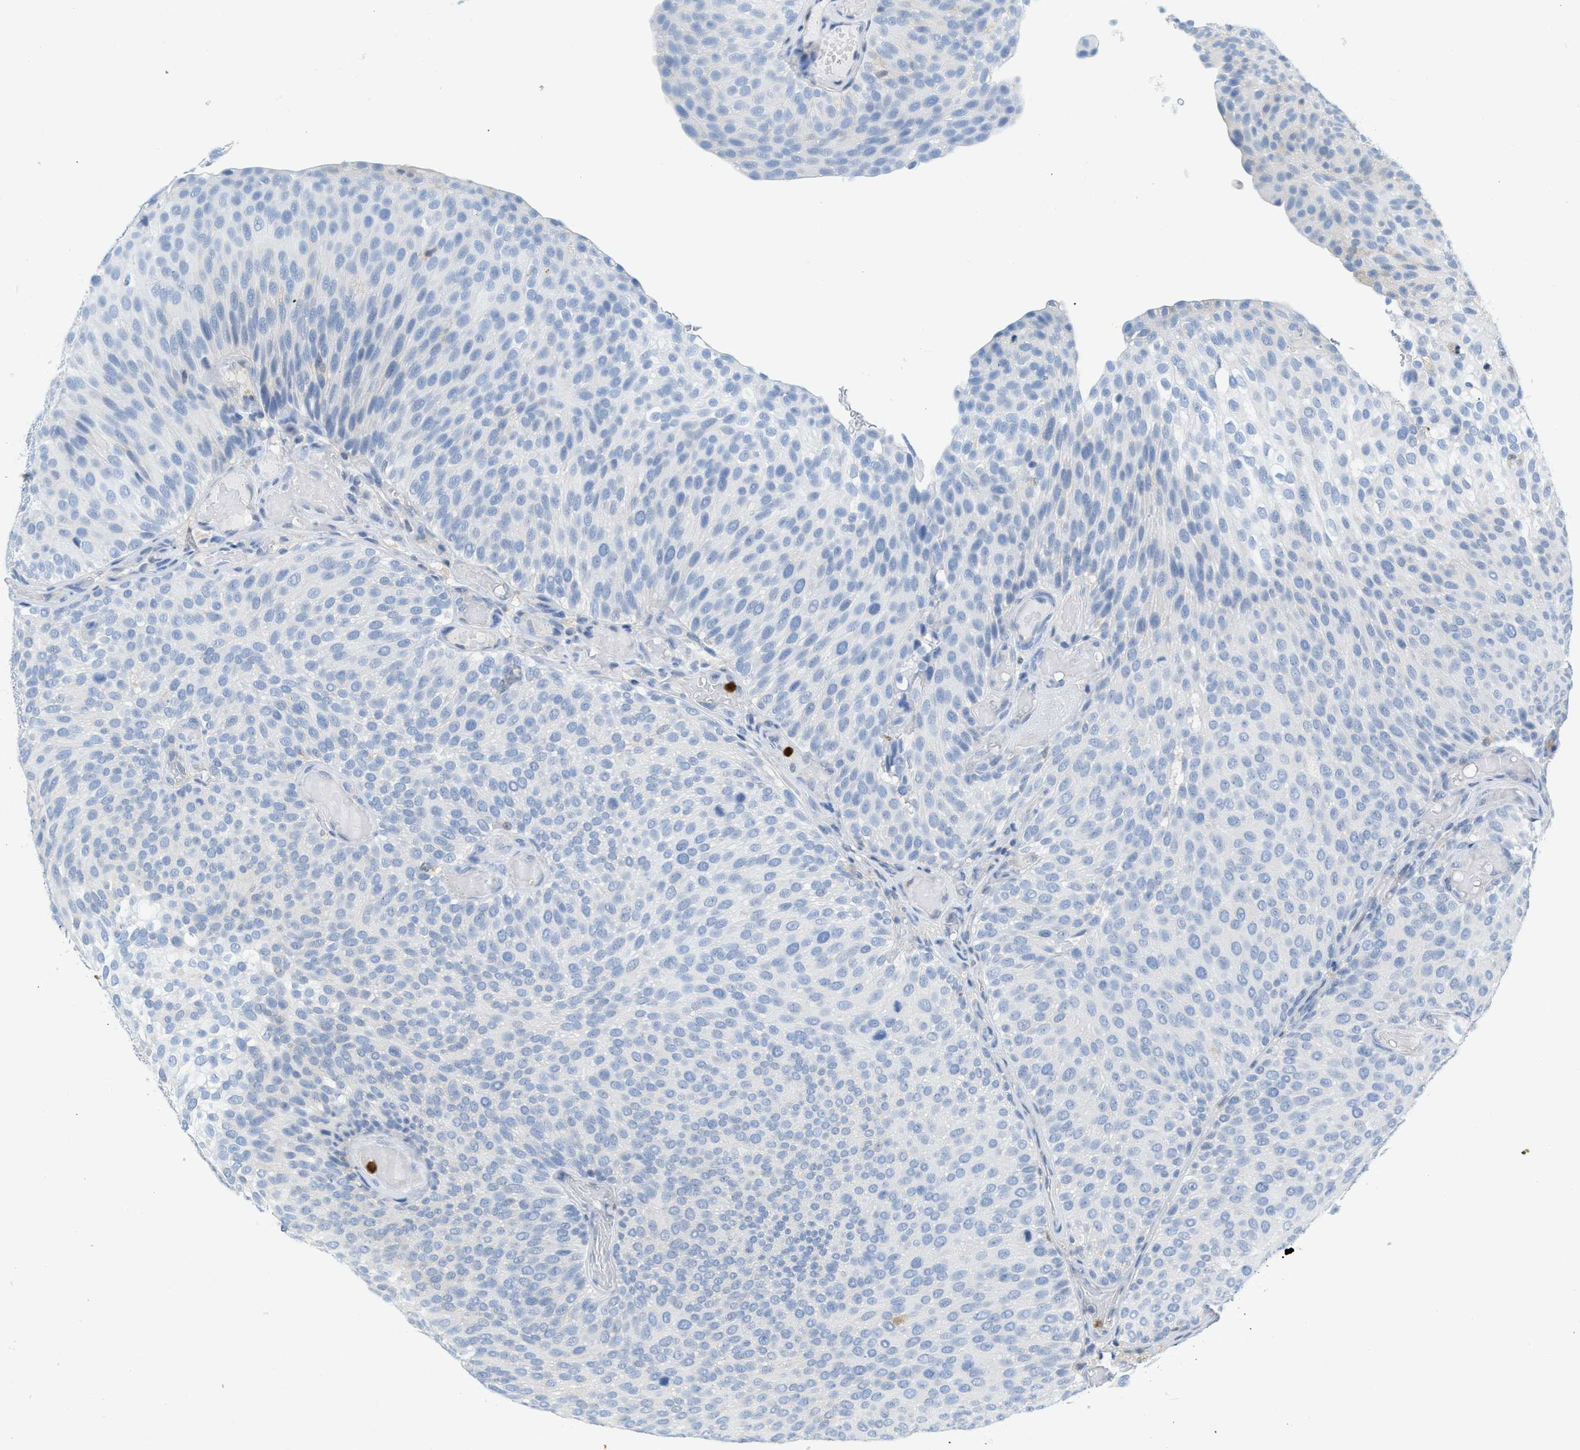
{"staining": {"intensity": "negative", "quantity": "none", "location": "none"}, "tissue": "urothelial cancer", "cell_type": "Tumor cells", "image_type": "cancer", "snomed": [{"axis": "morphology", "description": "Urothelial carcinoma, Low grade"}, {"axis": "topography", "description": "Urinary bladder"}], "caption": "Protein analysis of urothelial cancer demonstrates no significant staining in tumor cells. (Immunohistochemistry, brightfield microscopy, high magnification).", "gene": "SERPINB1", "patient": {"sex": "male", "age": 78}}